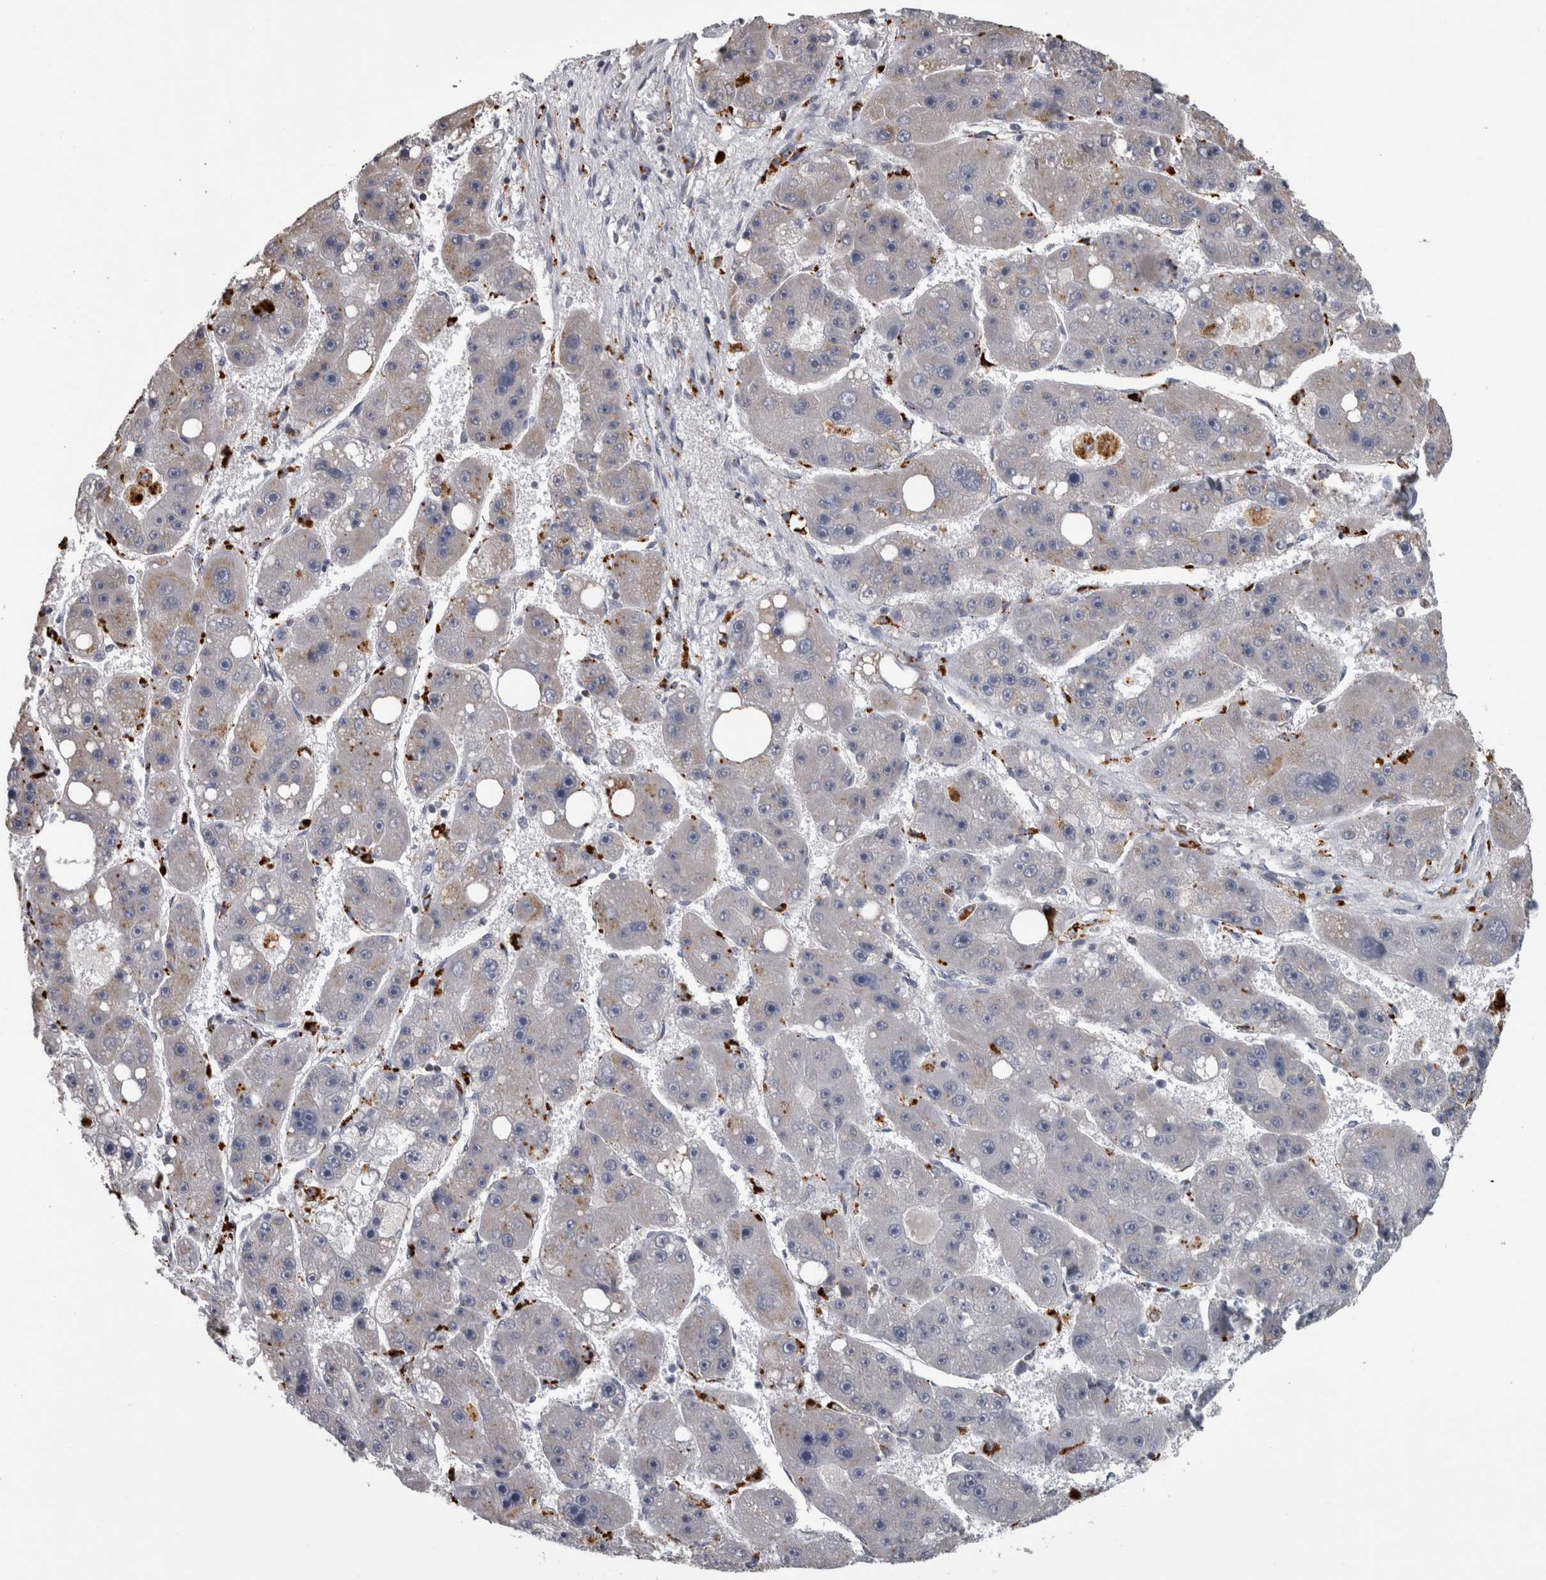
{"staining": {"intensity": "negative", "quantity": "none", "location": "none"}, "tissue": "liver cancer", "cell_type": "Tumor cells", "image_type": "cancer", "snomed": [{"axis": "morphology", "description": "Carcinoma, Hepatocellular, NOS"}, {"axis": "topography", "description": "Liver"}], "caption": "Tumor cells show no significant expression in hepatocellular carcinoma (liver).", "gene": "NAAA", "patient": {"sex": "female", "age": 61}}